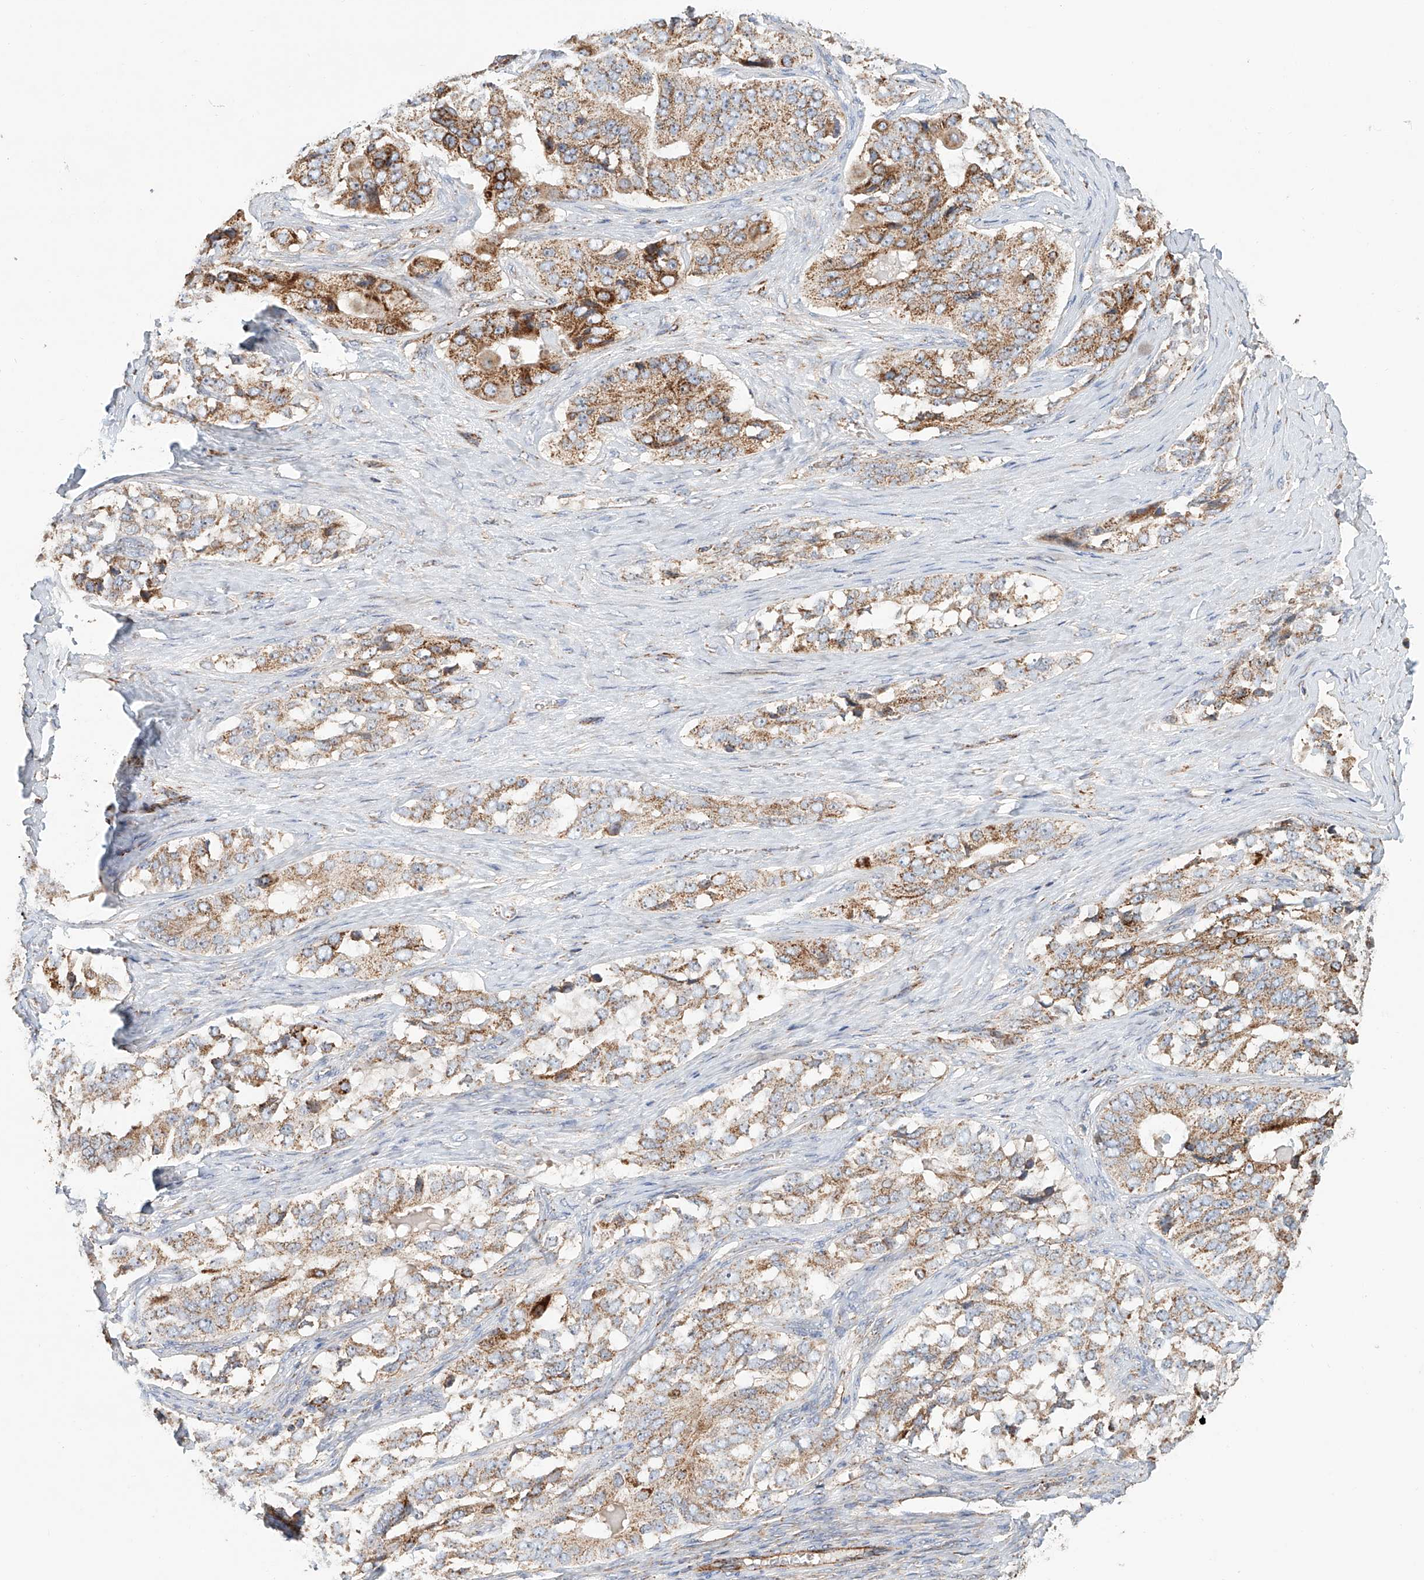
{"staining": {"intensity": "moderate", "quantity": ">75%", "location": "cytoplasmic/membranous"}, "tissue": "ovarian cancer", "cell_type": "Tumor cells", "image_type": "cancer", "snomed": [{"axis": "morphology", "description": "Carcinoma, endometroid"}, {"axis": "topography", "description": "Ovary"}], "caption": "Immunohistochemical staining of human endometroid carcinoma (ovarian) reveals medium levels of moderate cytoplasmic/membranous protein staining in approximately >75% of tumor cells.", "gene": "MCL1", "patient": {"sex": "female", "age": 51}}